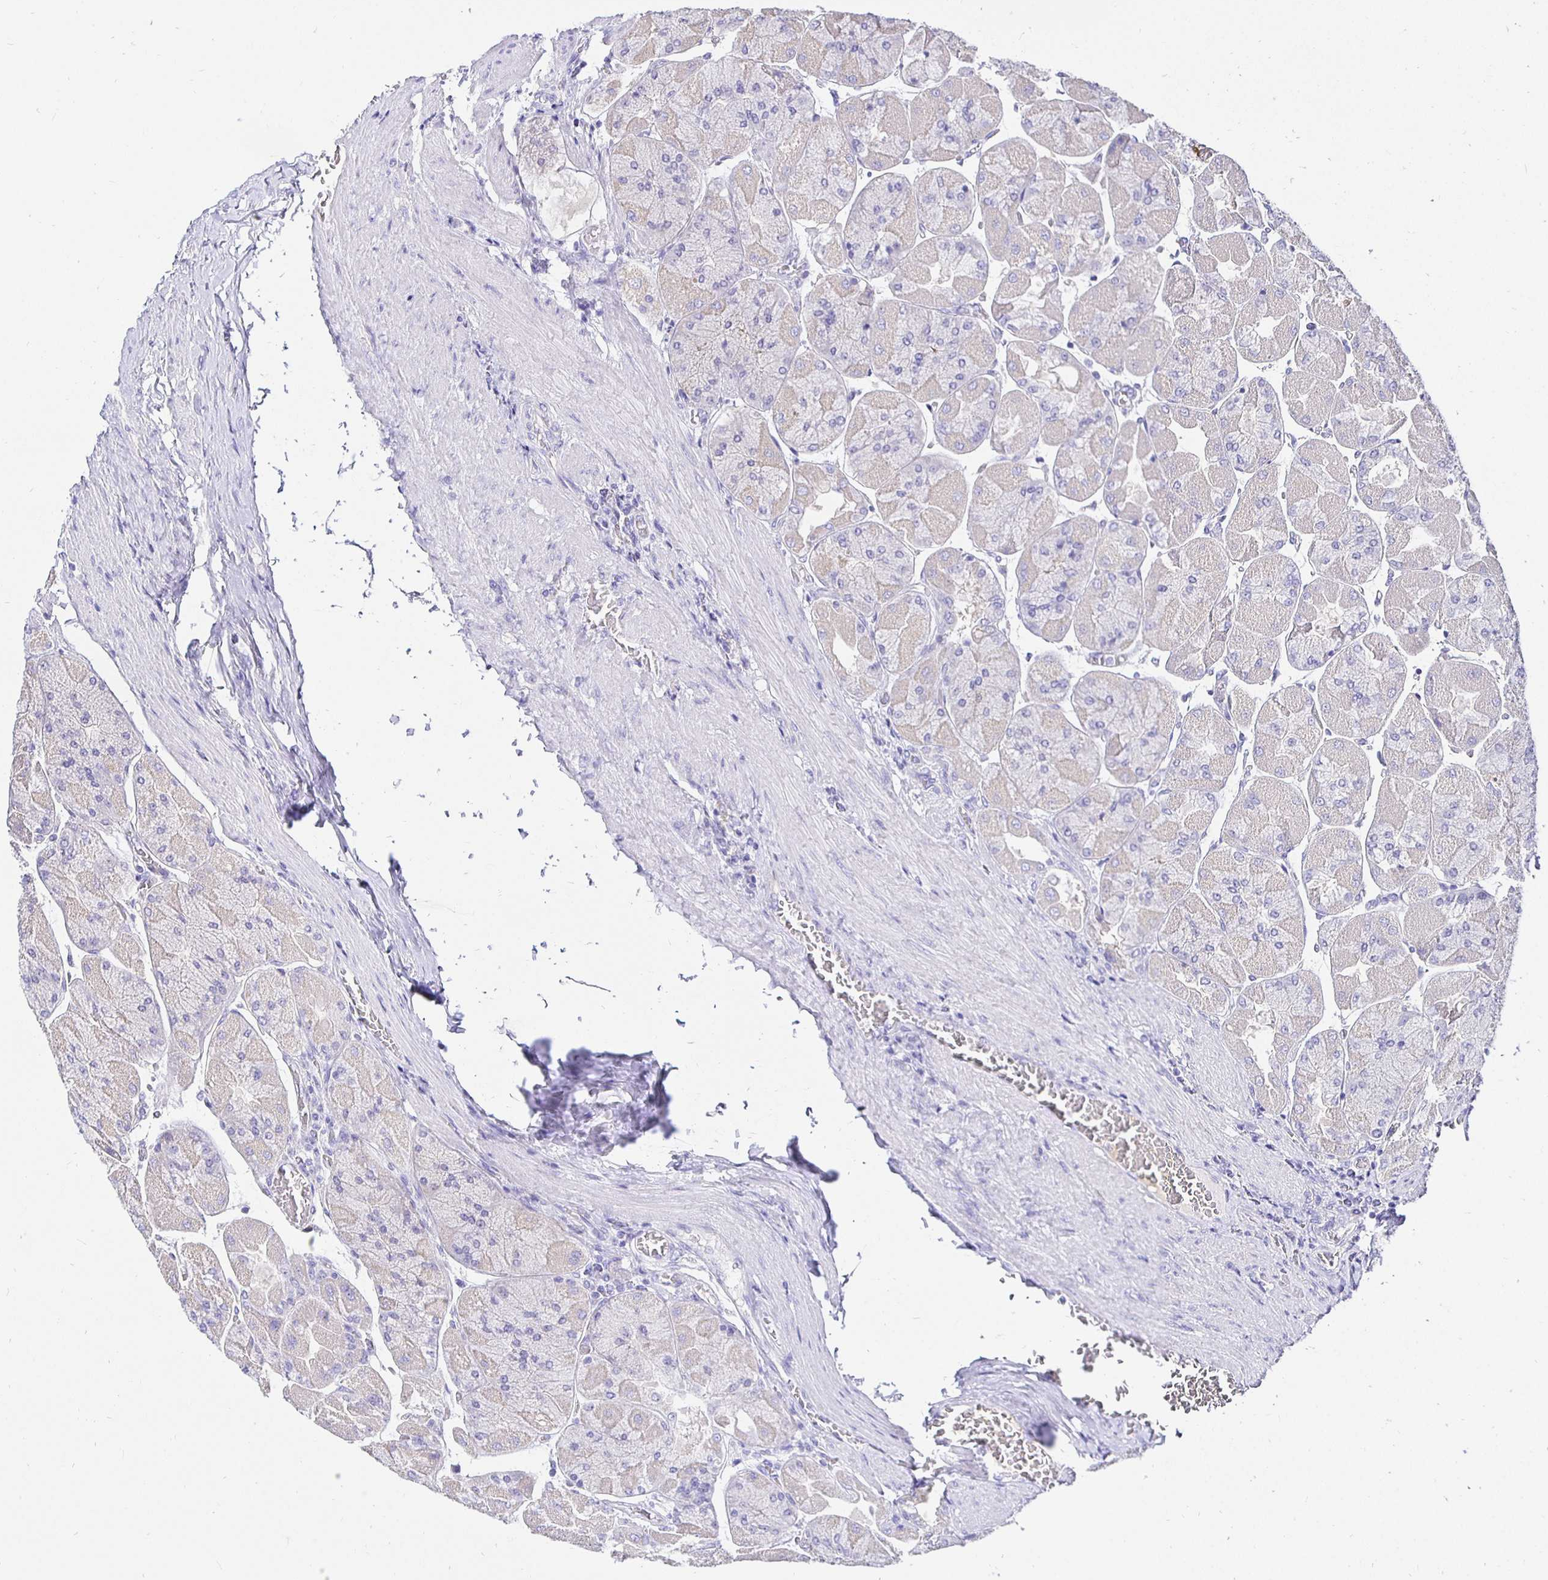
{"staining": {"intensity": "weak", "quantity": "<25%", "location": "cytoplasmic/membranous"}, "tissue": "stomach", "cell_type": "Glandular cells", "image_type": "normal", "snomed": [{"axis": "morphology", "description": "Normal tissue, NOS"}, {"axis": "topography", "description": "Stomach"}], "caption": "This is a photomicrograph of immunohistochemistry staining of normal stomach, which shows no positivity in glandular cells.", "gene": "UMOD", "patient": {"sex": "female", "age": 61}}